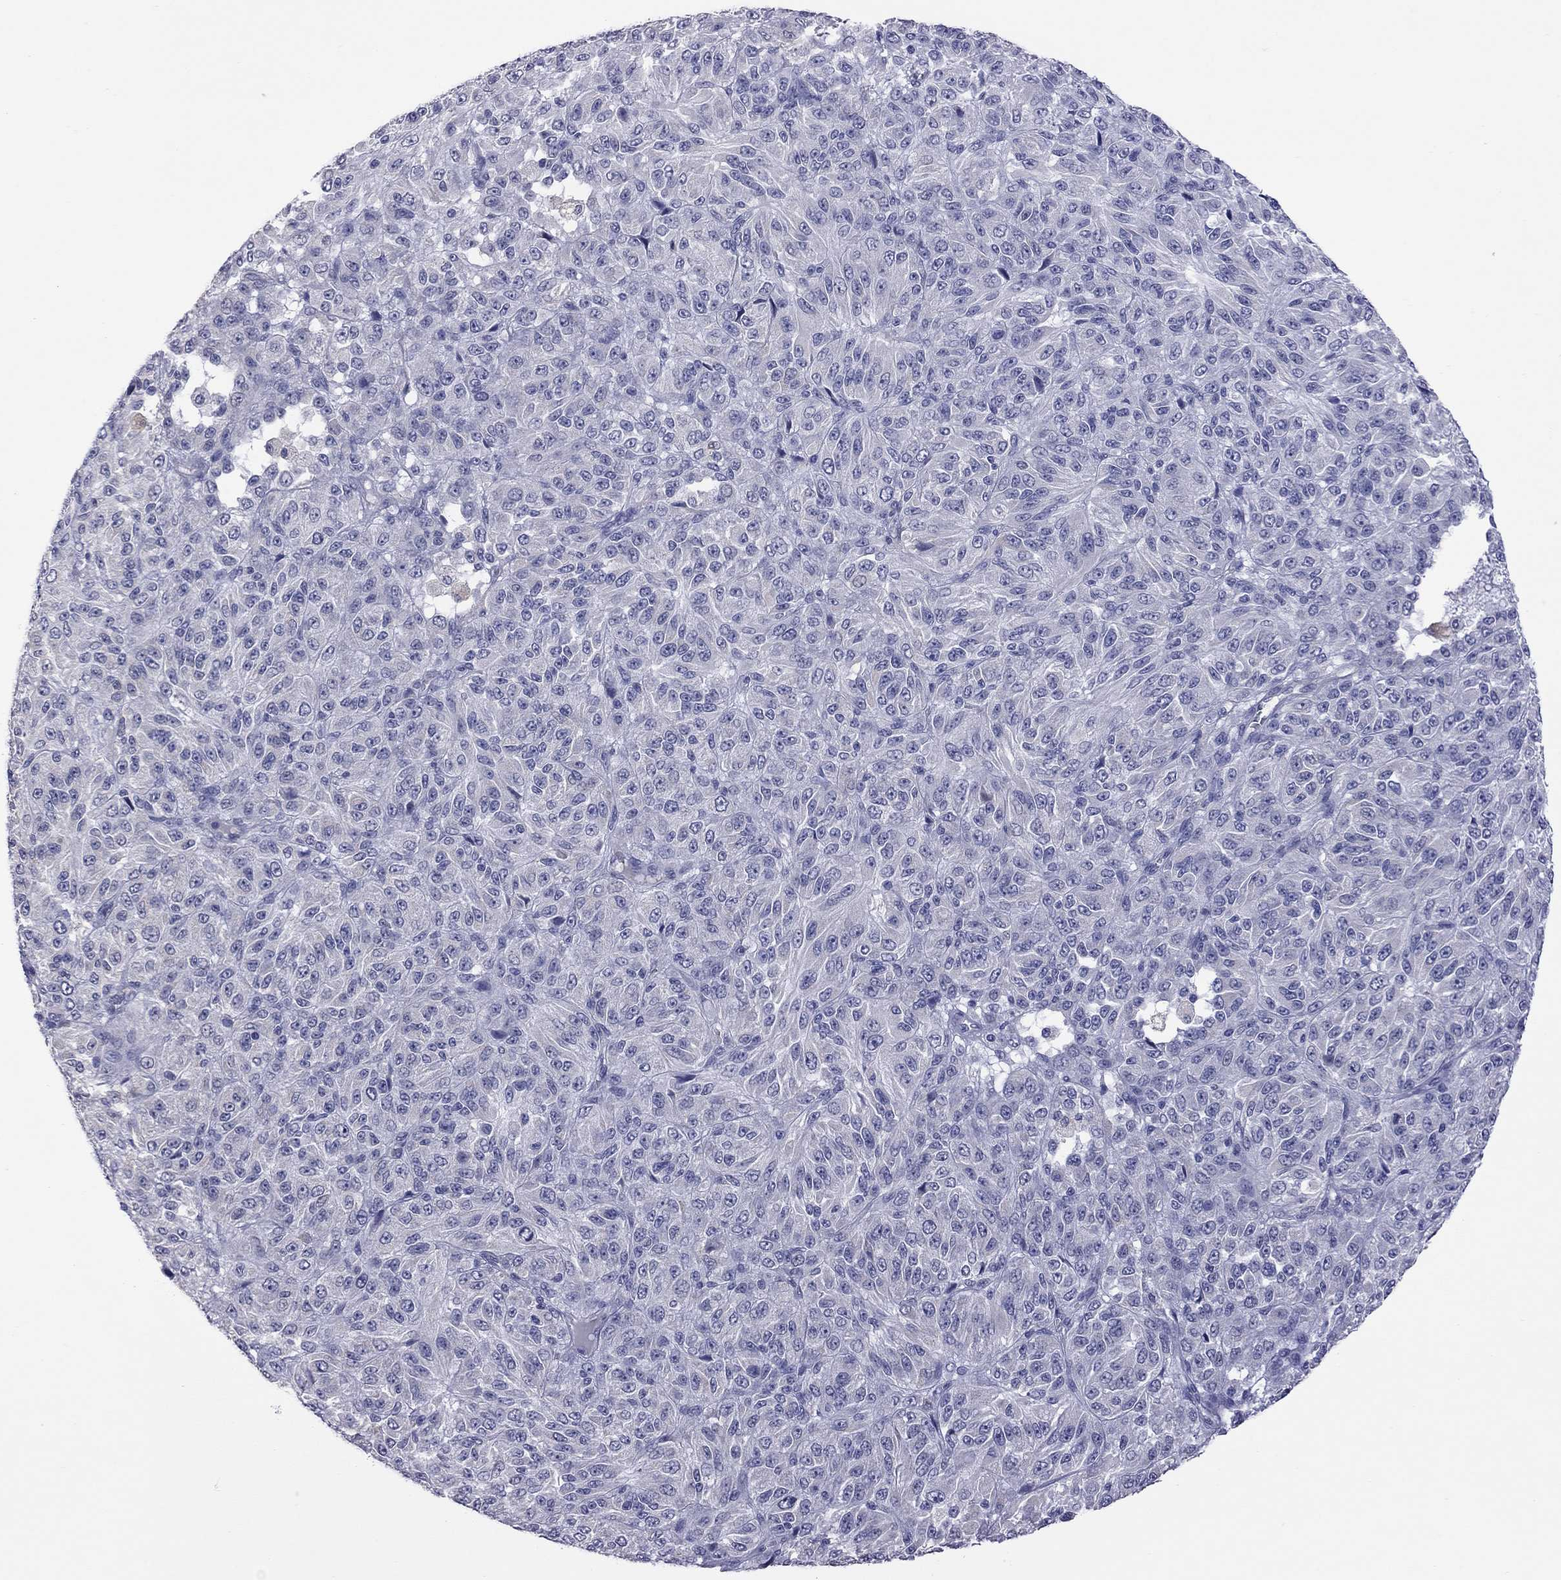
{"staining": {"intensity": "negative", "quantity": "none", "location": "none"}, "tissue": "melanoma", "cell_type": "Tumor cells", "image_type": "cancer", "snomed": [{"axis": "morphology", "description": "Malignant melanoma, Metastatic site"}, {"axis": "topography", "description": "Brain"}], "caption": "Tumor cells are negative for protein expression in human melanoma. (Brightfield microscopy of DAB immunohistochemistry (IHC) at high magnification).", "gene": "HYLS1", "patient": {"sex": "female", "age": 56}}